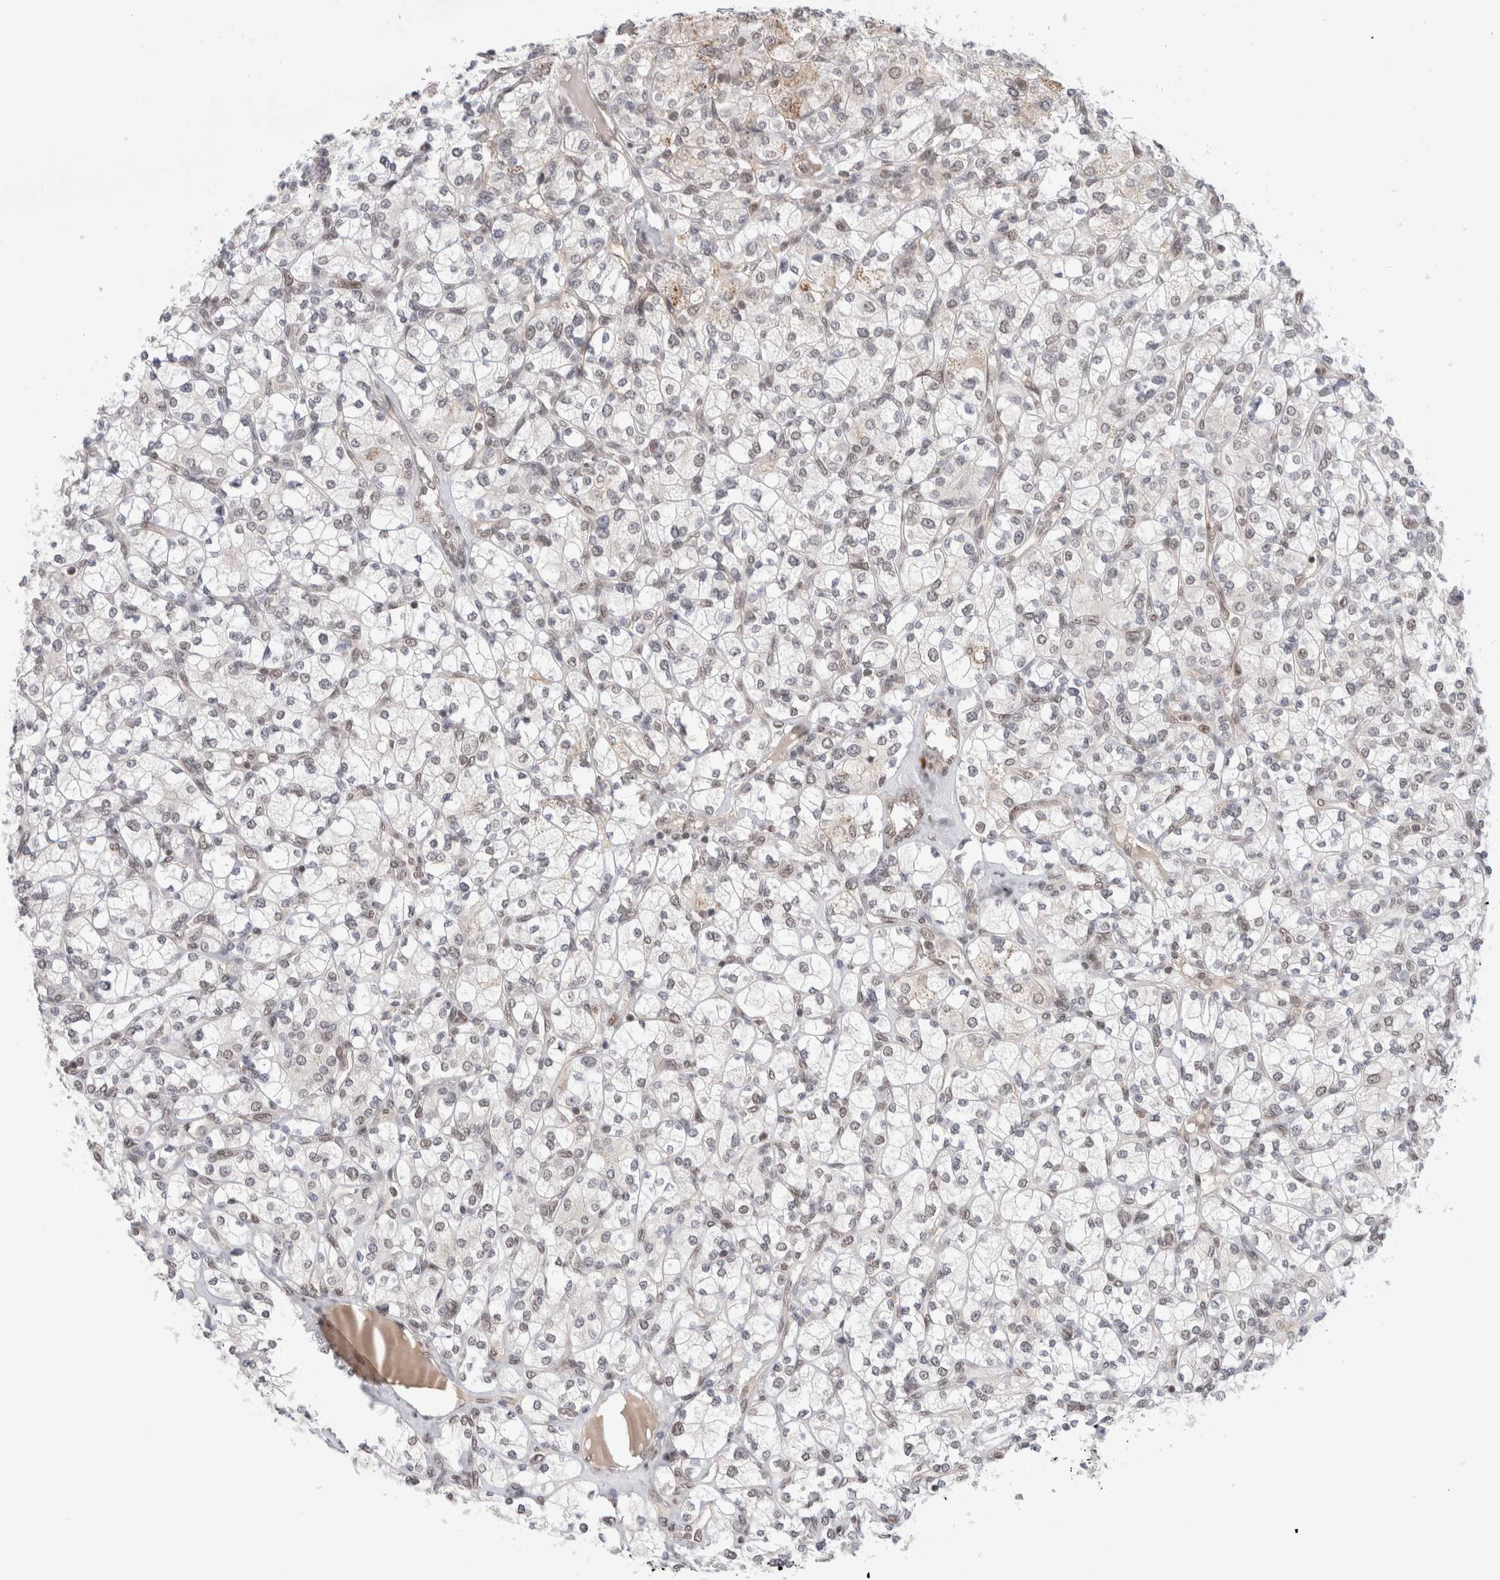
{"staining": {"intensity": "negative", "quantity": "none", "location": "none"}, "tissue": "renal cancer", "cell_type": "Tumor cells", "image_type": "cancer", "snomed": [{"axis": "morphology", "description": "Adenocarcinoma, NOS"}, {"axis": "topography", "description": "Kidney"}], "caption": "Immunohistochemistry micrograph of renal cancer (adenocarcinoma) stained for a protein (brown), which shows no expression in tumor cells.", "gene": "GATAD2A", "patient": {"sex": "male", "age": 77}}